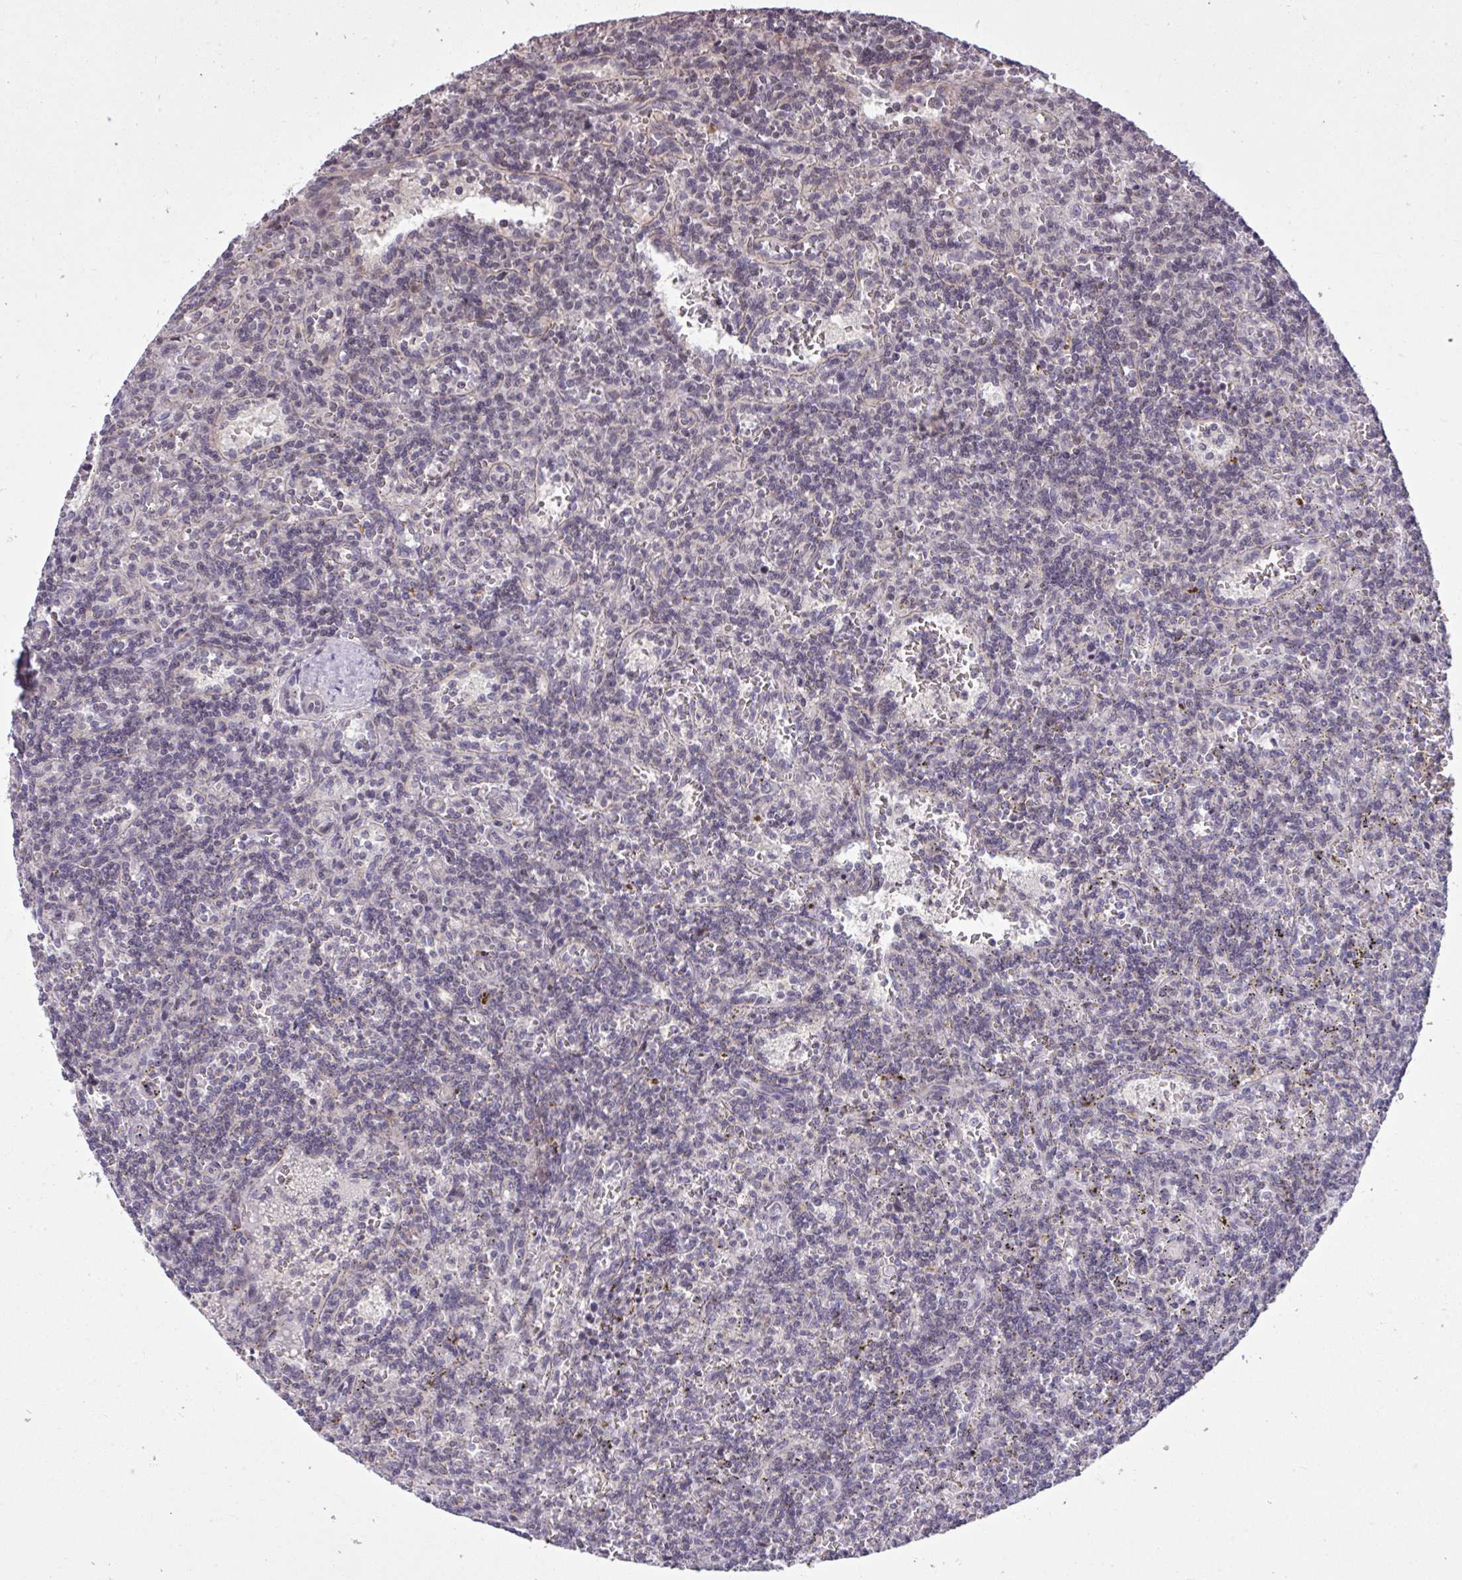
{"staining": {"intensity": "negative", "quantity": "none", "location": "none"}, "tissue": "lymphoma", "cell_type": "Tumor cells", "image_type": "cancer", "snomed": [{"axis": "morphology", "description": "Malignant lymphoma, non-Hodgkin's type, Low grade"}, {"axis": "topography", "description": "Spleen"}], "caption": "Immunohistochemistry (IHC) photomicrograph of neoplastic tissue: human lymphoma stained with DAB (3,3'-diaminobenzidine) reveals no significant protein positivity in tumor cells.", "gene": "CYP20A1", "patient": {"sex": "male", "age": 73}}